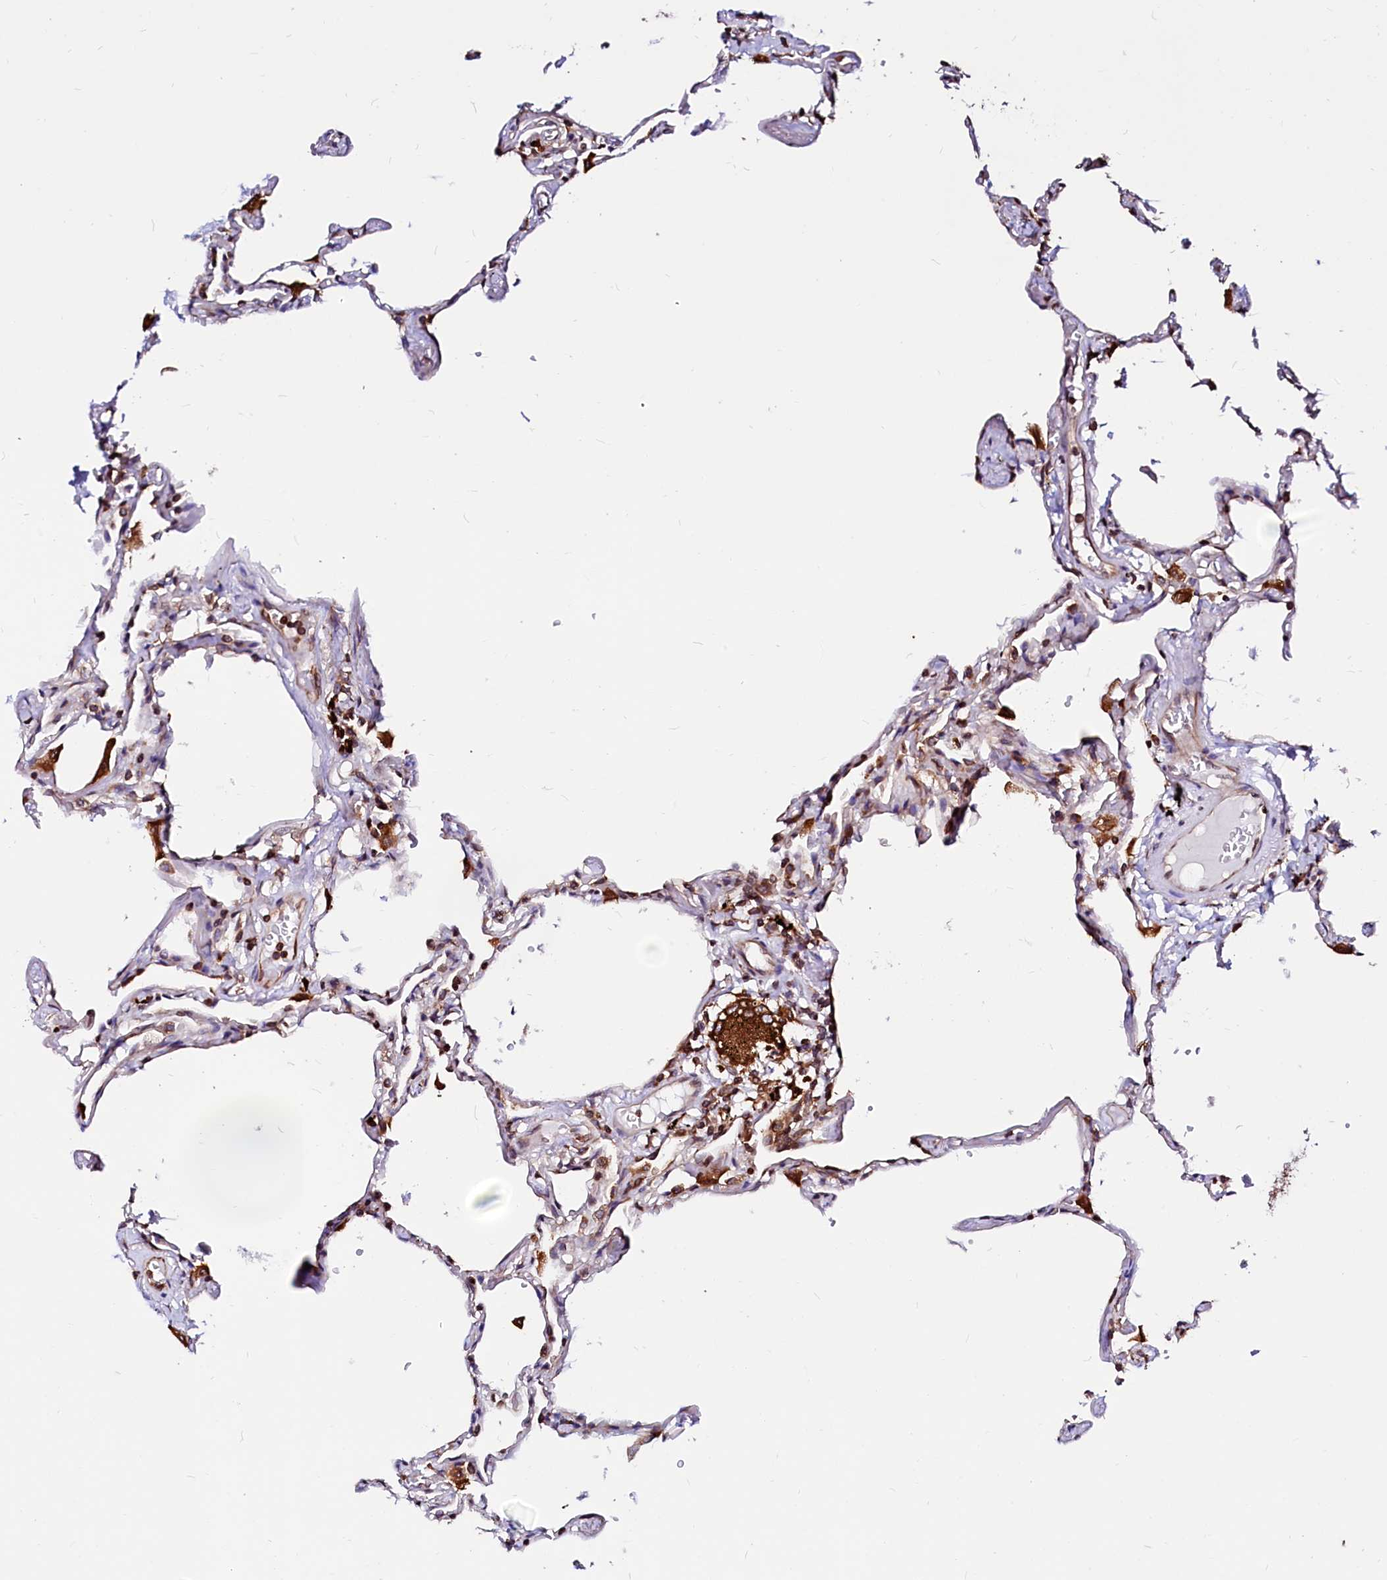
{"staining": {"intensity": "strong", "quantity": "25%-75%", "location": "cytoplasmic/membranous"}, "tissue": "lung", "cell_type": "Alveolar cells", "image_type": "normal", "snomed": [{"axis": "morphology", "description": "Normal tissue, NOS"}, {"axis": "topography", "description": "Lung"}], "caption": "The immunohistochemical stain highlights strong cytoplasmic/membranous expression in alveolar cells of unremarkable lung.", "gene": "DERL1", "patient": {"sex": "female", "age": 67}}